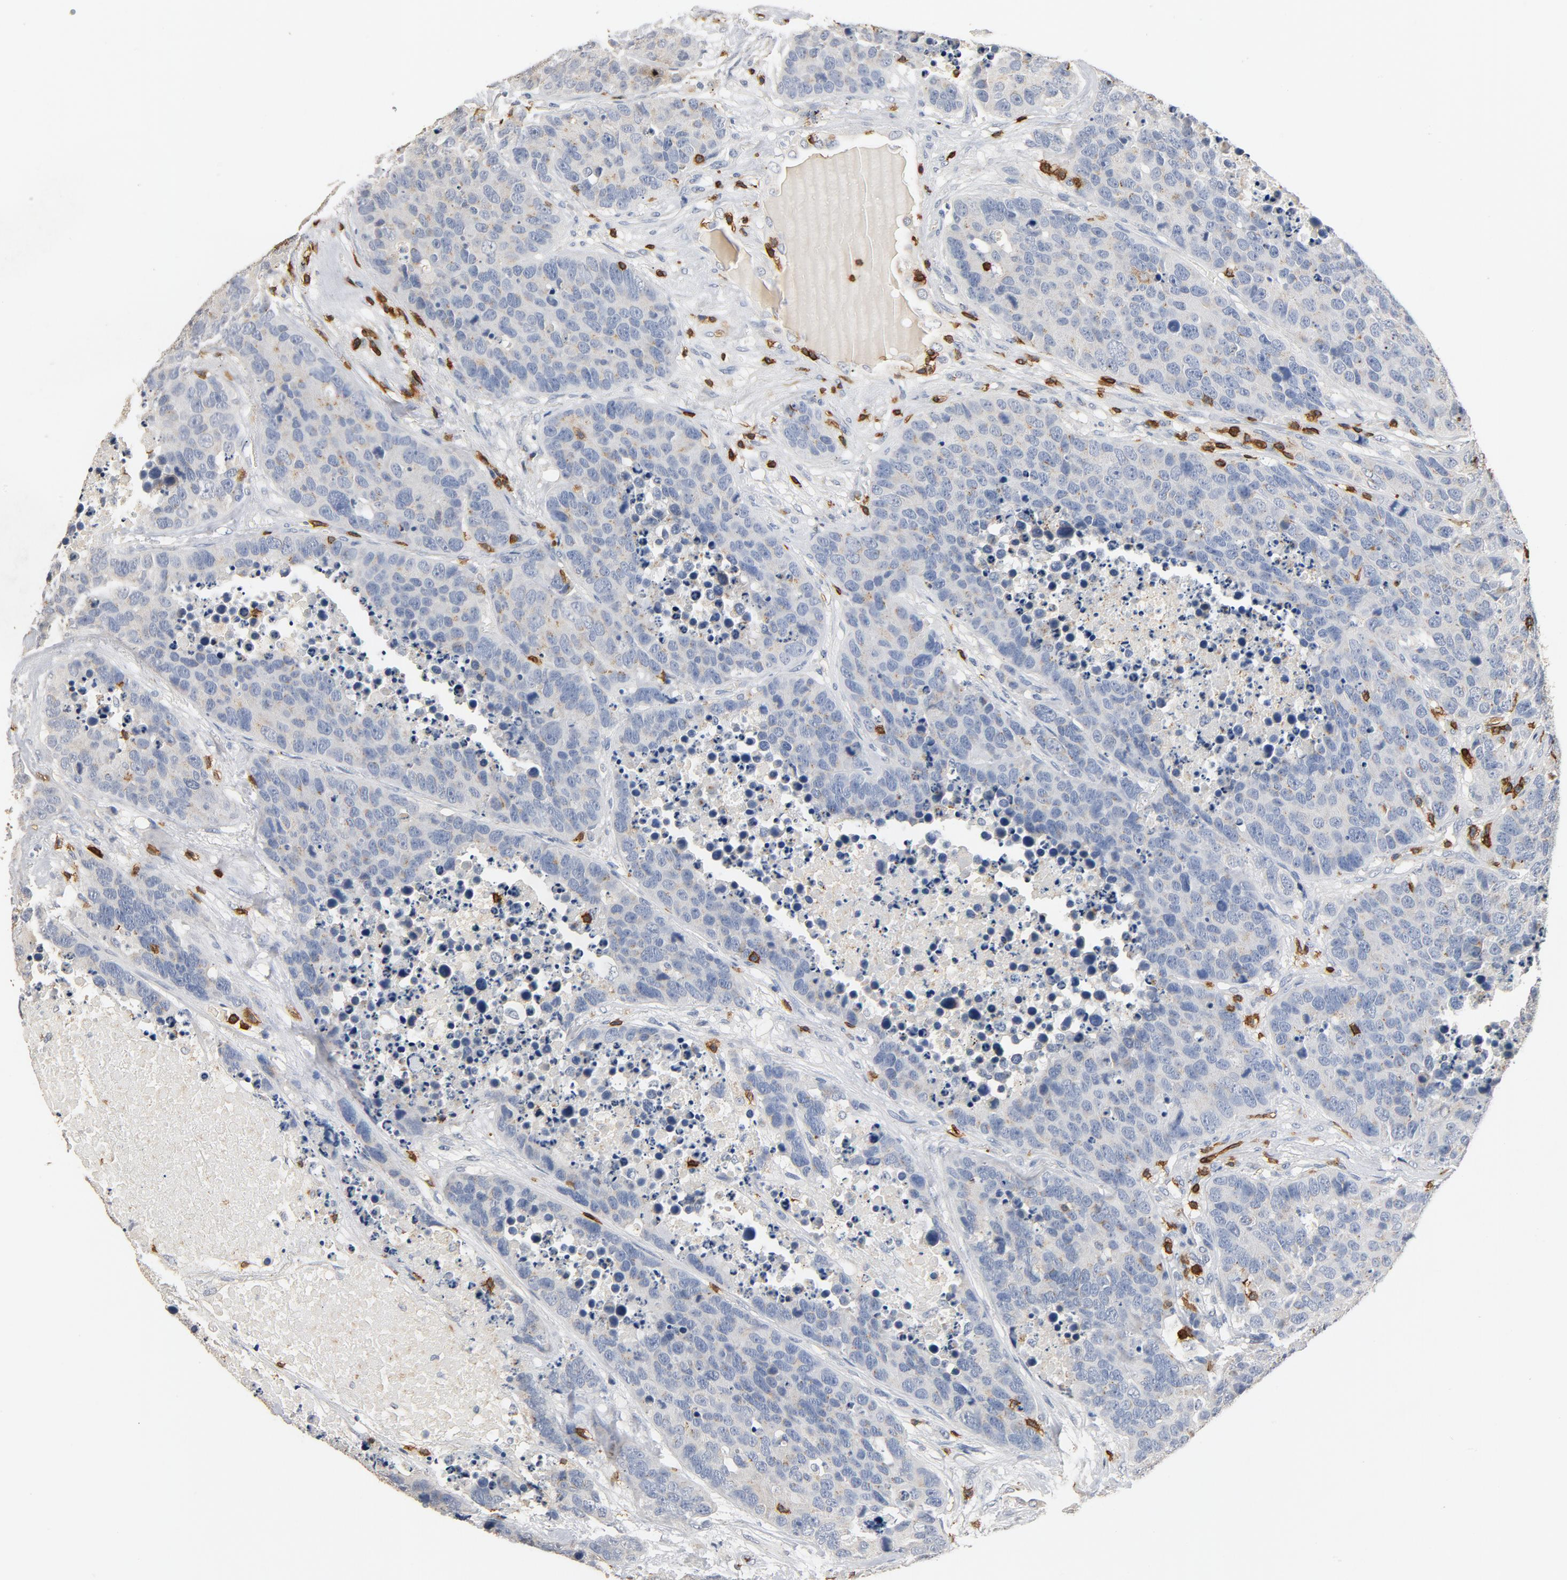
{"staining": {"intensity": "negative", "quantity": "none", "location": "none"}, "tissue": "carcinoid", "cell_type": "Tumor cells", "image_type": "cancer", "snomed": [{"axis": "morphology", "description": "Carcinoid, malignant, NOS"}, {"axis": "topography", "description": "Lung"}], "caption": "Tumor cells are negative for brown protein staining in carcinoid (malignant).", "gene": "CD247", "patient": {"sex": "male", "age": 60}}